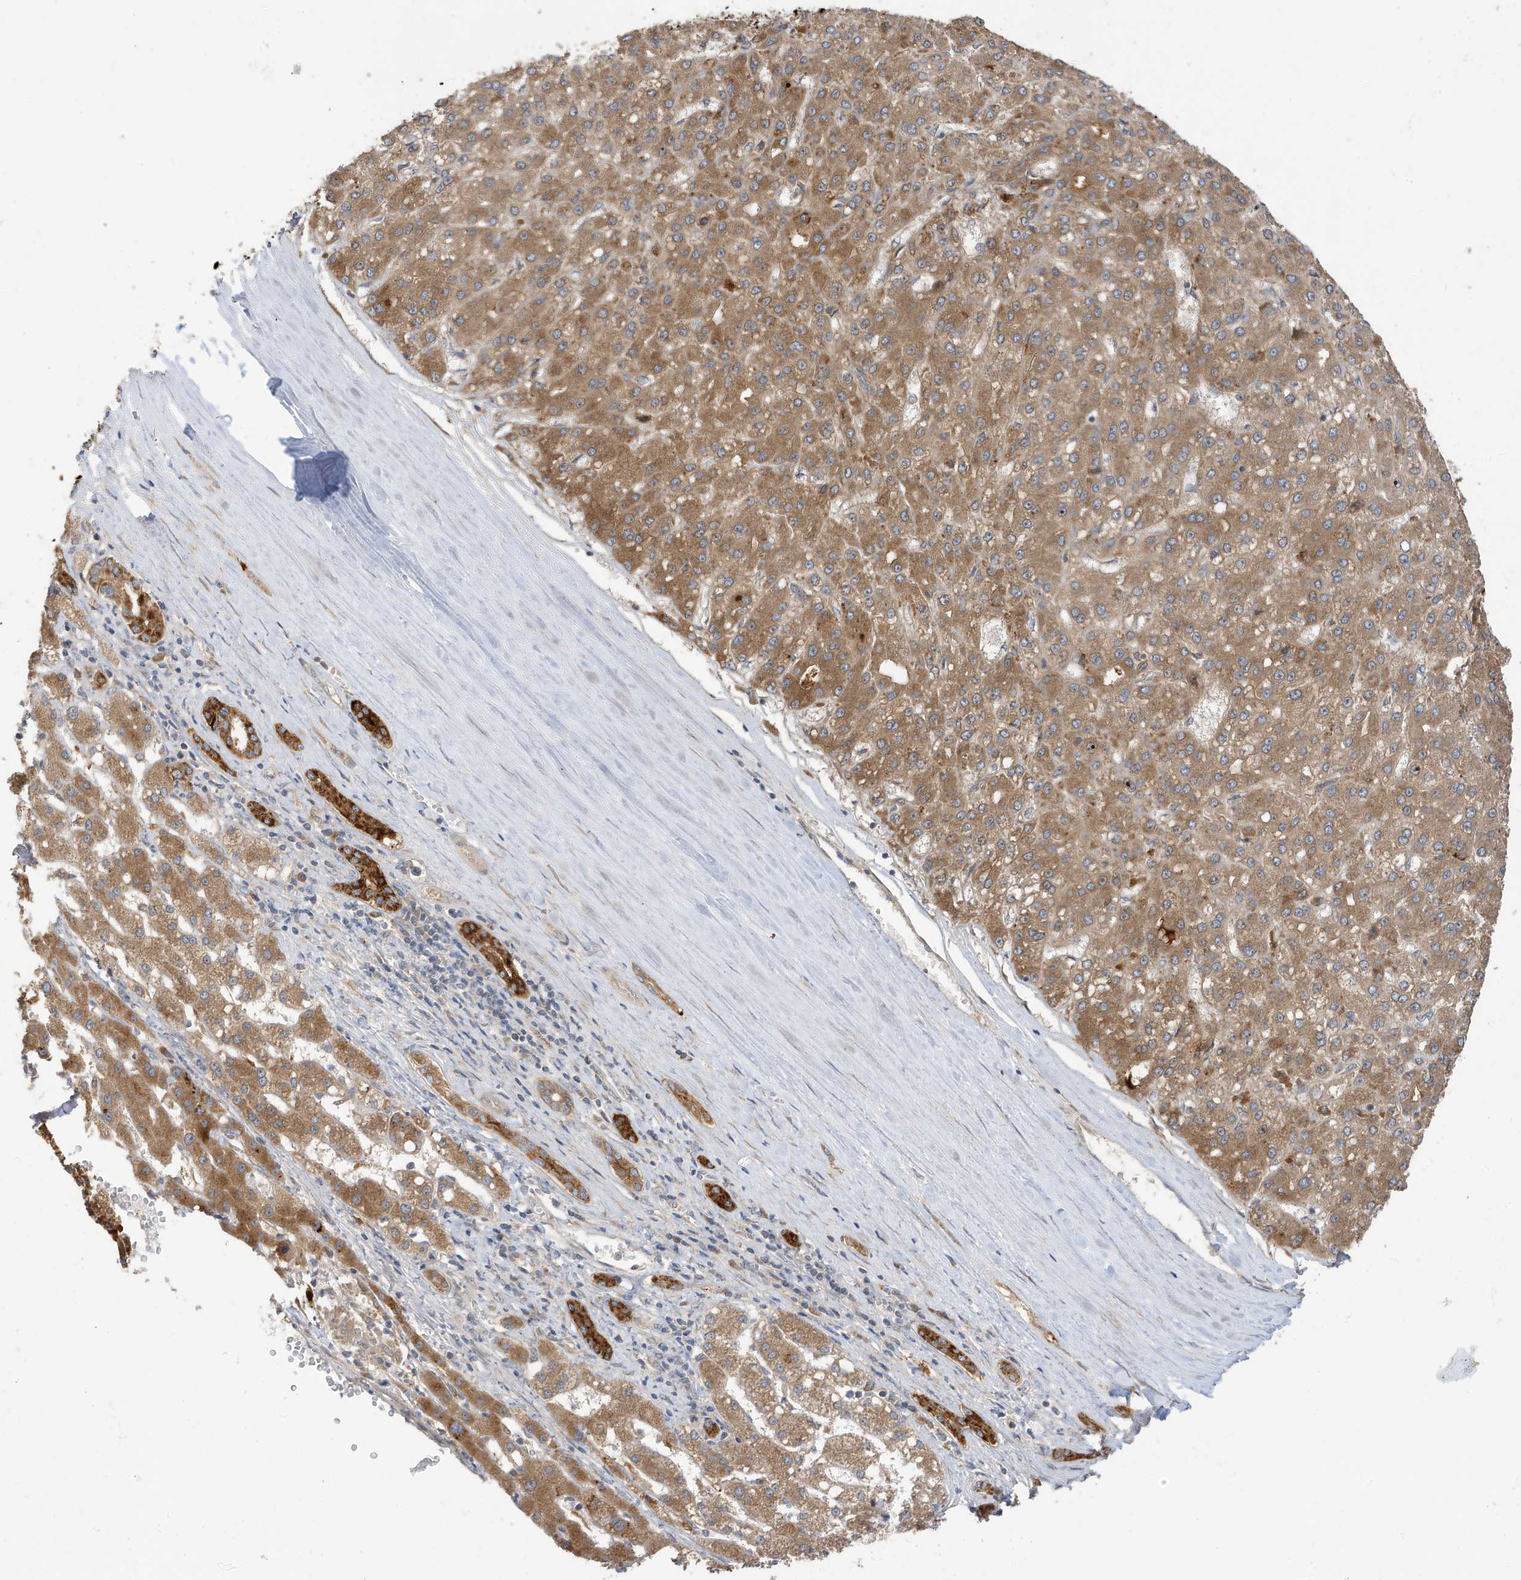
{"staining": {"intensity": "moderate", "quantity": ">75%", "location": "cytoplasmic/membranous"}, "tissue": "liver cancer", "cell_type": "Tumor cells", "image_type": "cancer", "snomed": [{"axis": "morphology", "description": "Carcinoma, Hepatocellular, NOS"}, {"axis": "topography", "description": "Liver"}], "caption": "Immunohistochemical staining of hepatocellular carcinoma (liver) shows medium levels of moderate cytoplasmic/membranous protein positivity in about >75% of tumor cells.", "gene": "LAPTM4A", "patient": {"sex": "male", "age": 67}}